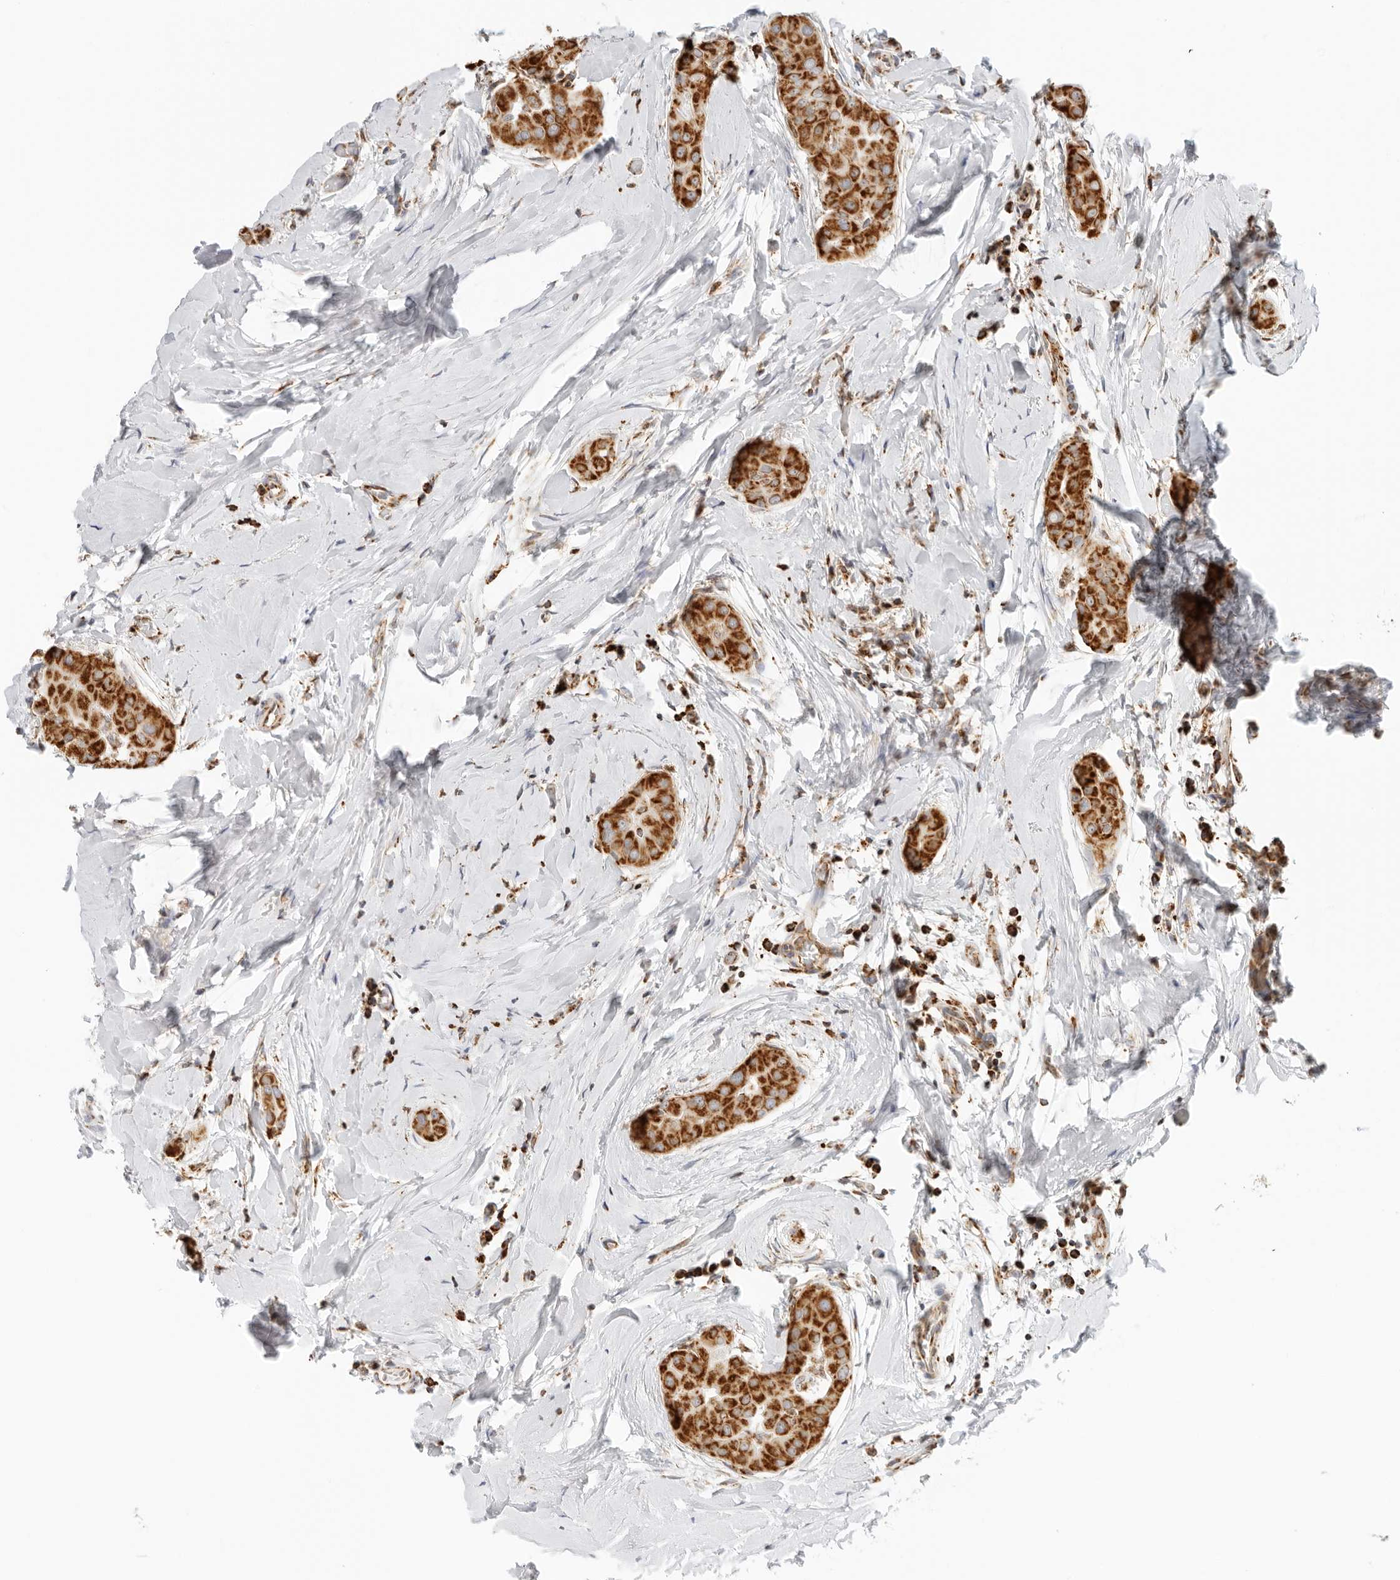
{"staining": {"intensity": "strong", "quantity": ">75%", "location": "cytoplasmic/membranous"}, "tissue": "thyroid cancer", "cell_type": "Tumor cells", "image_type": "cancer", "snomed": [{"axis": "morphology", "description": "Papillary adenocarcinoma, NOS"}, {"axis": "topography", "description": "Thyroid gland"}], "caption": "Immunohistochemistry (IHC) histopathology image of neoplastic tissue: papillary adenocarcinoma (thyroid) stained using IHC reveals high levels of strong protein expression localized specifically in the cytoplasmic/membranous of tumor cells, appearing as a cytoplasmic/membranous brown color.", "gene": "RC3H1", "patient": {"sex": "male", "age": 33}}